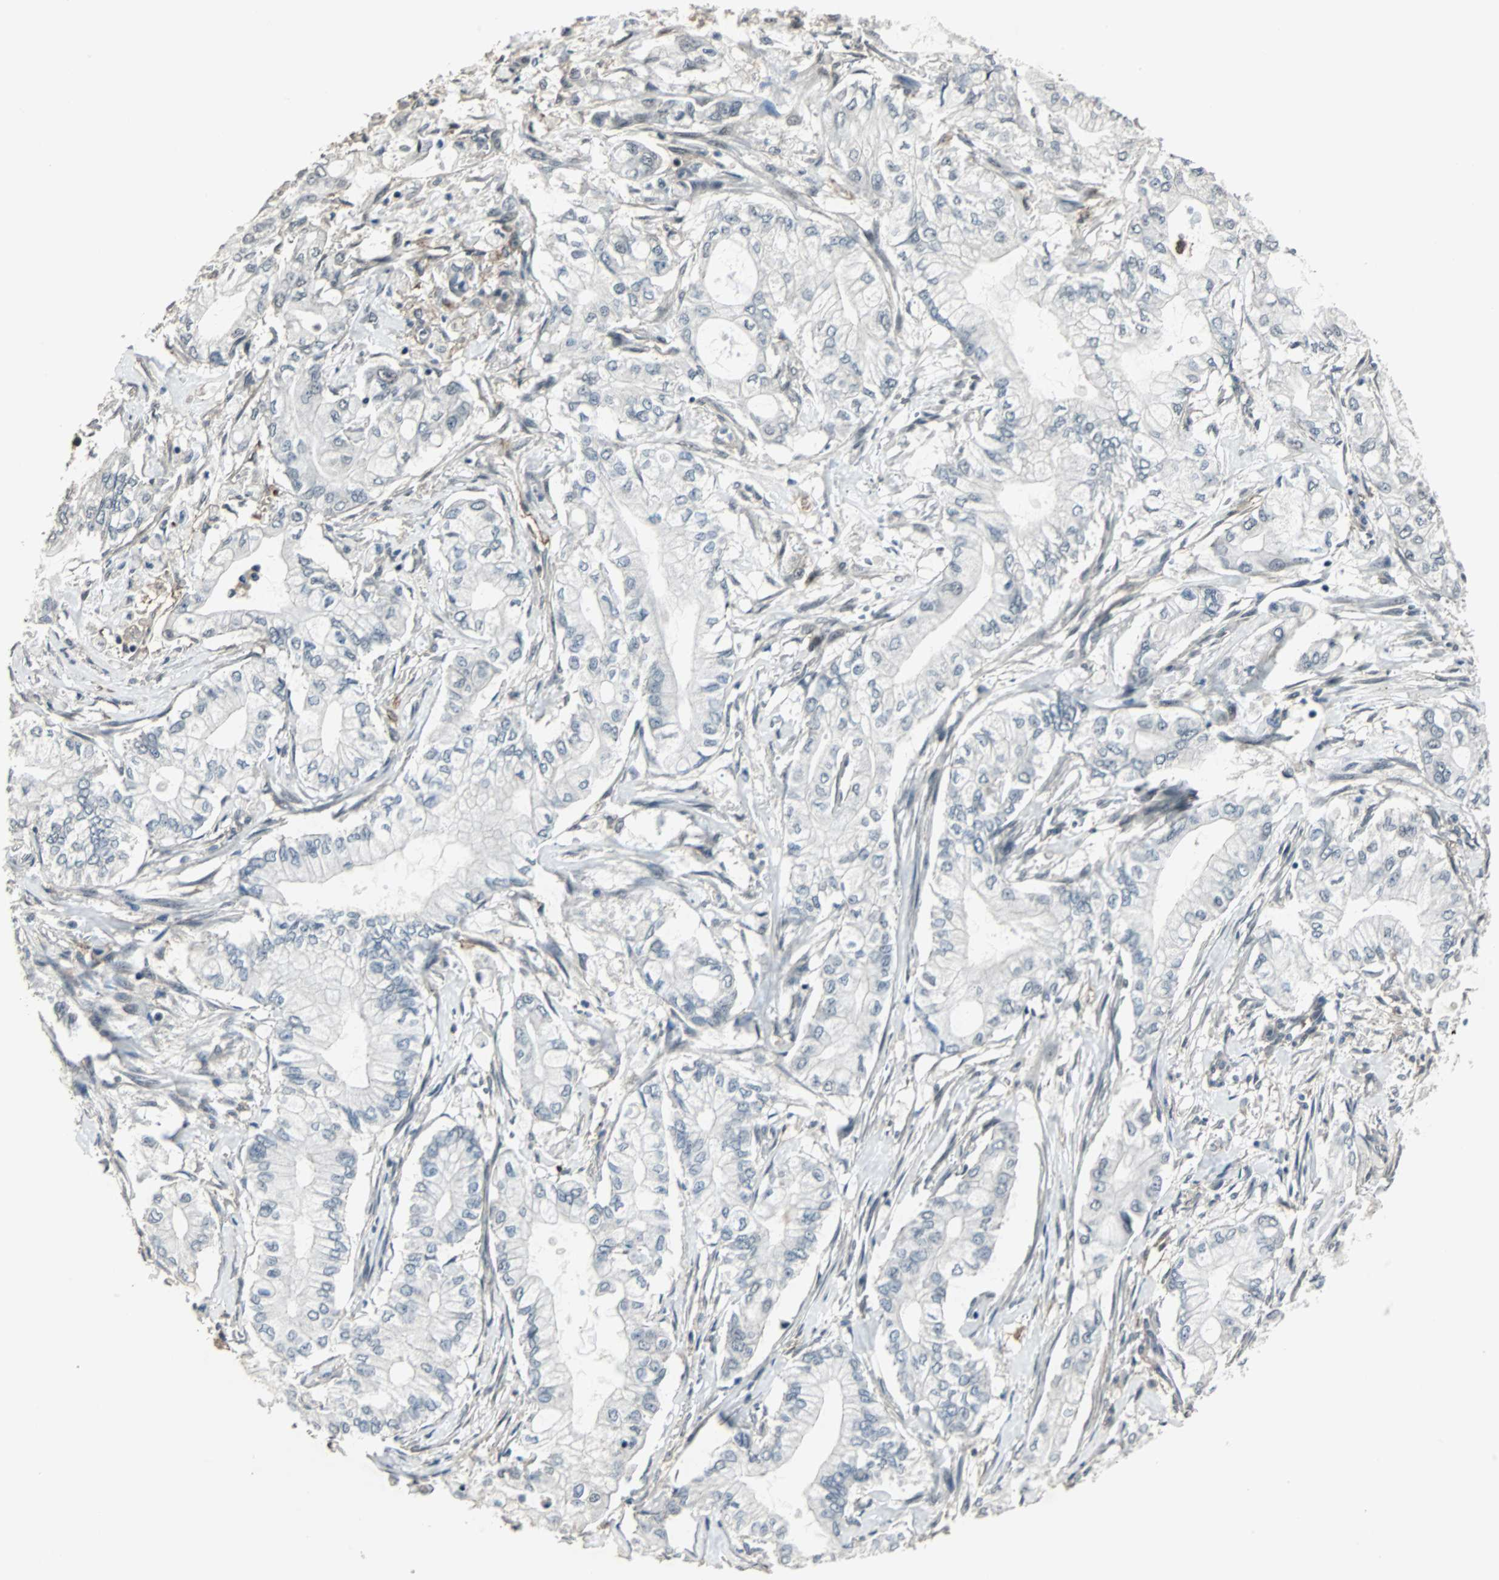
{"staining": {"intensity": "negative", "quantity": "none", "location": "none"}, "tissue": "pancreatic cancer", "cell_type": "Tumor cells", "image_type": "cancer", "snomed": [{"axis": "morphology", "description": "Adenocarcinoma, NOS"}, {"axis": "topography", "description": "Pancreas"}], "caption": "This is an IHC image of human pancreatic cancer (adenocarcinoma). There is no positivity in tumor cells.", "gene": "MKX", "patient": {"sex": "male", "age": 70}}